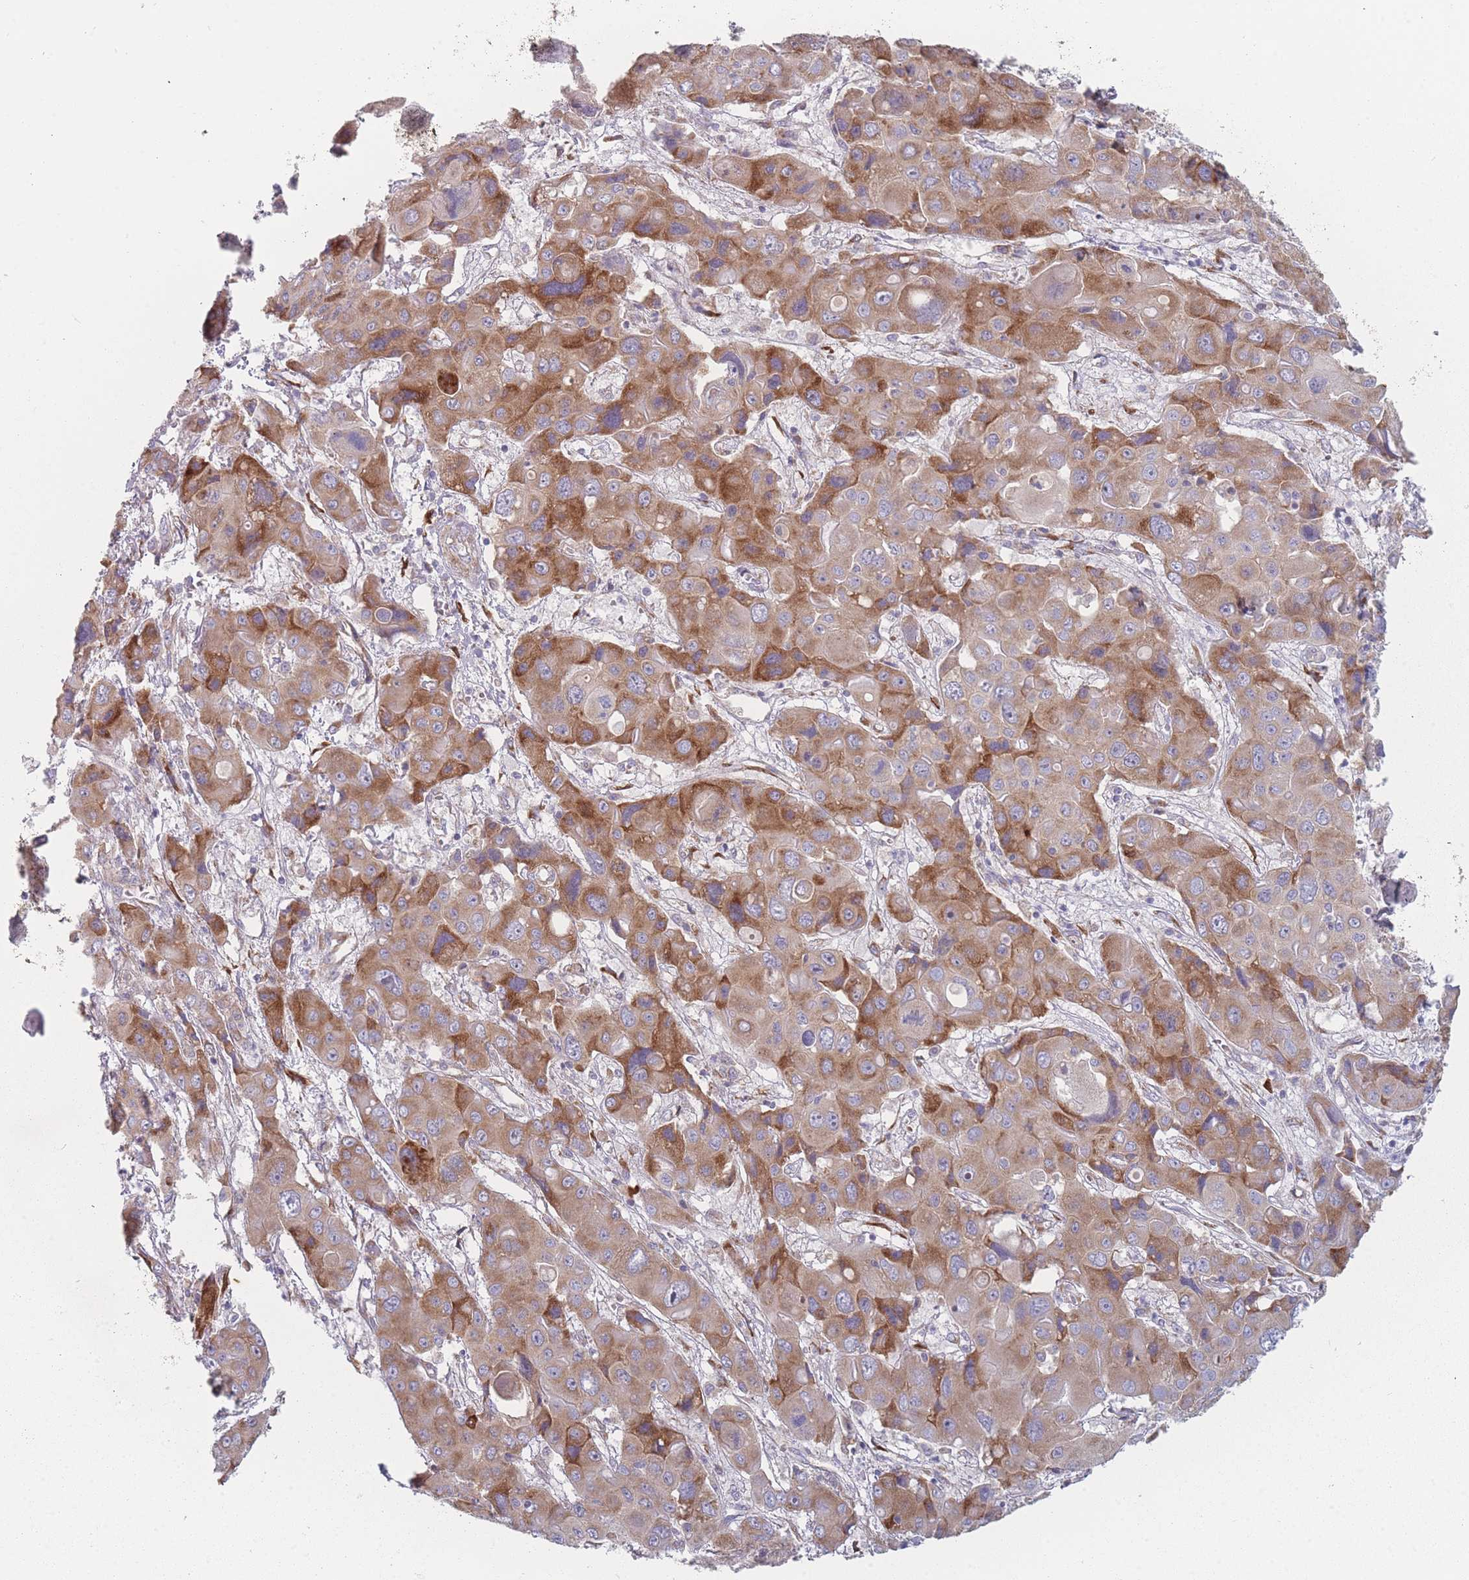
{"staining": {"intensity": "moderate", "quantity": "25%-75%", "location": "cytoplasmic/membranous"}, "tissue": "liver cancer", "cell_type": "Tumor cells", "image_type": "cancer", "snomed": [{"axis": "morphology", "description": "Cholangiocarcinoma"}, {"axis": "topography", "description": "Liver"}], "caption": "IHC (DAB (3,3'-diaminobenzidine)) staining of human cholangiocarcinoma (liver) demonstrates moderate cytoplasmic/membranous protein positivity in about 25%-75% of tumor cells.", "gene": "CACNG5", "patient": {"sex": "male", "age": 67}}